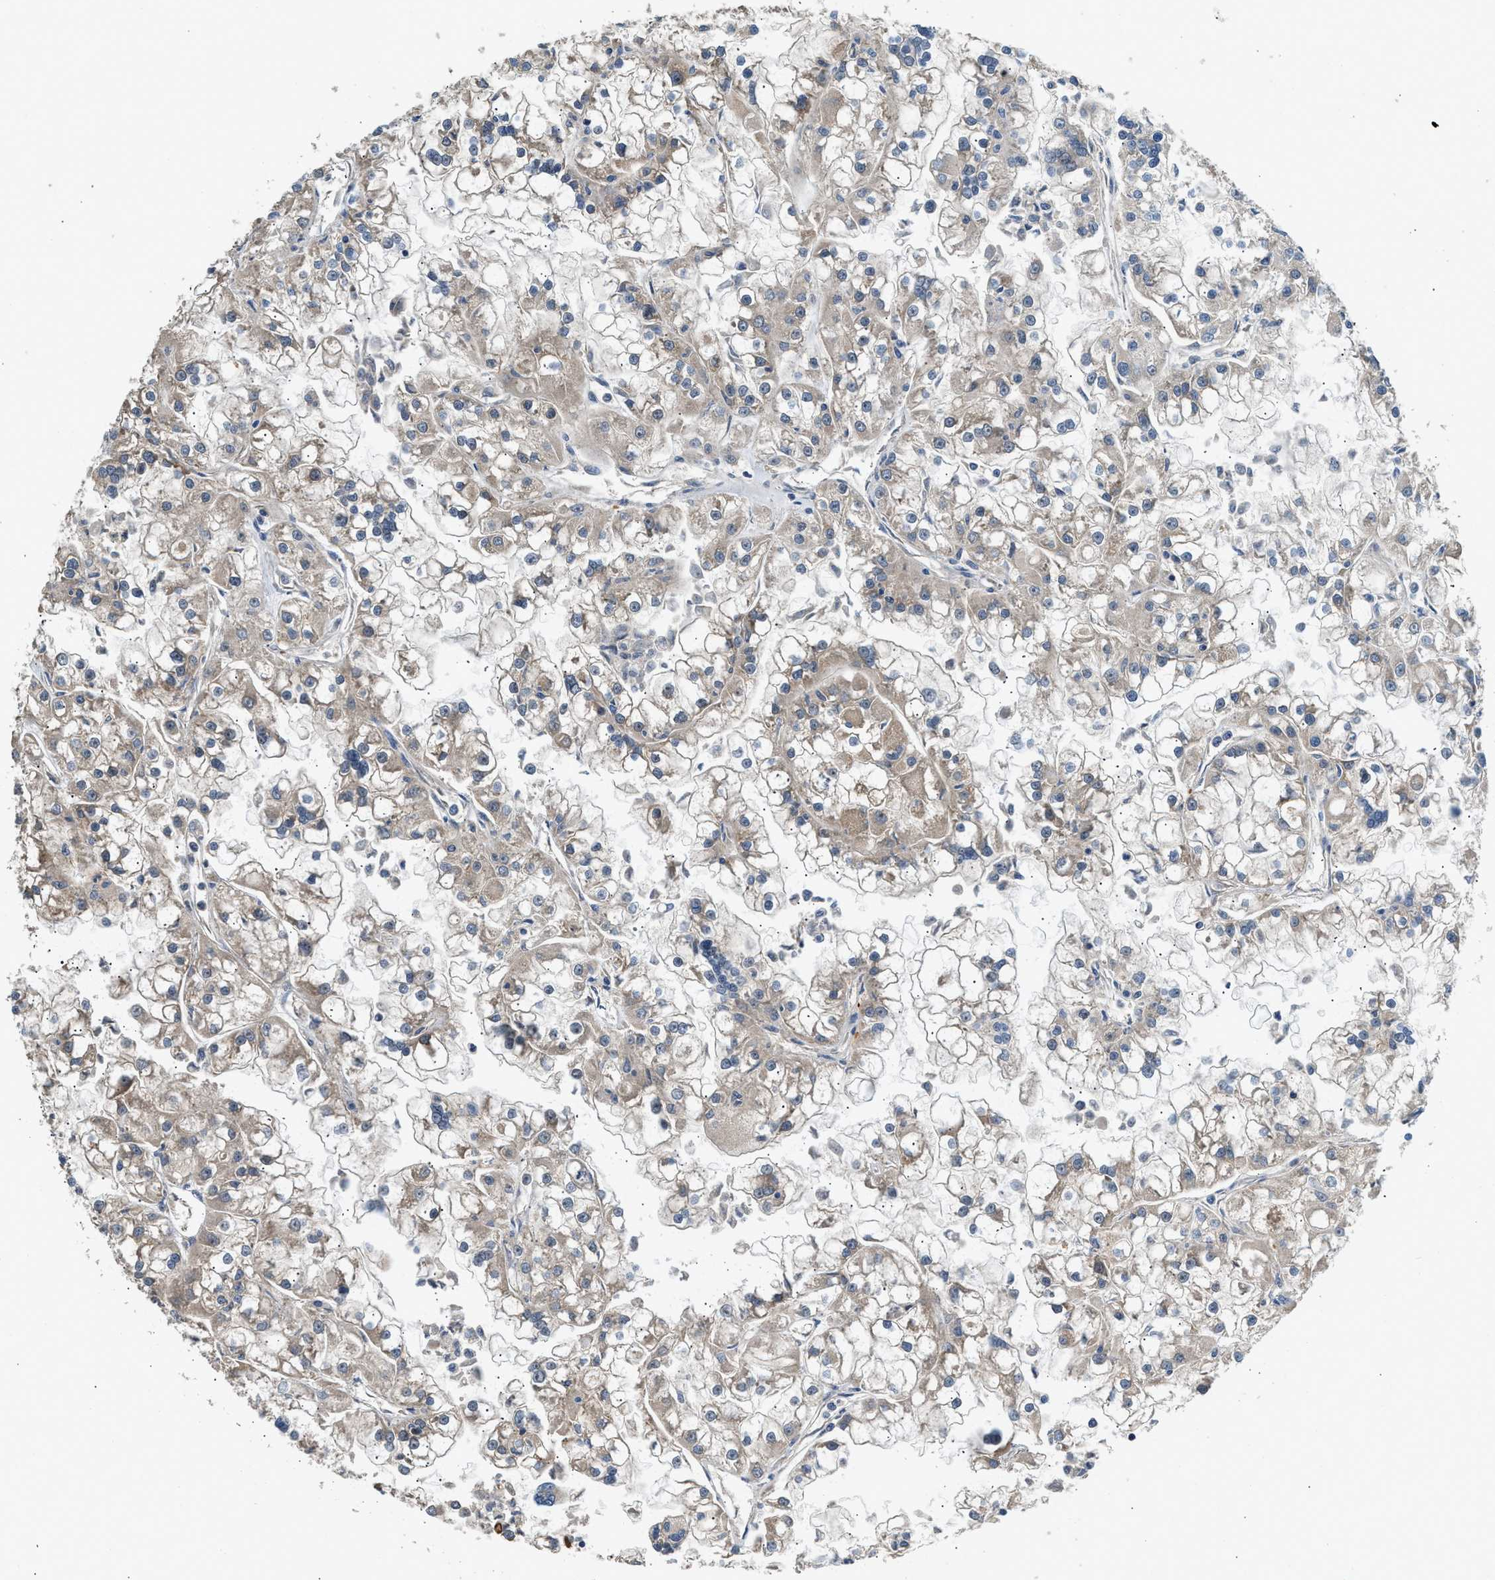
{"staining": {"intensity": "moderate", "quantity": ">75%", "location": "cytoplasmic/membranous"}, "tissue": "renal cancer", "cell_type": "Tumor cells", "image_type": "cancer", "snomed": [{"axis": "morphology", "description": "Adenocarcinoma, NOS"}, {"axis": "topography", "description": "Kidney"}], "caption": "Protein expression analysis of human adenocarcinoma (renal) reveals moderate cytoplasmic/membranous staining in approximately >75% of tumor cells. The staining was performed using DAB to visualize the protein expression in brown, while the nuclei were stained in blue with hematoxylin (Magnification: 20x).", "gene": "IL3RA", "patient": {"sex": "female", "age": 52}}